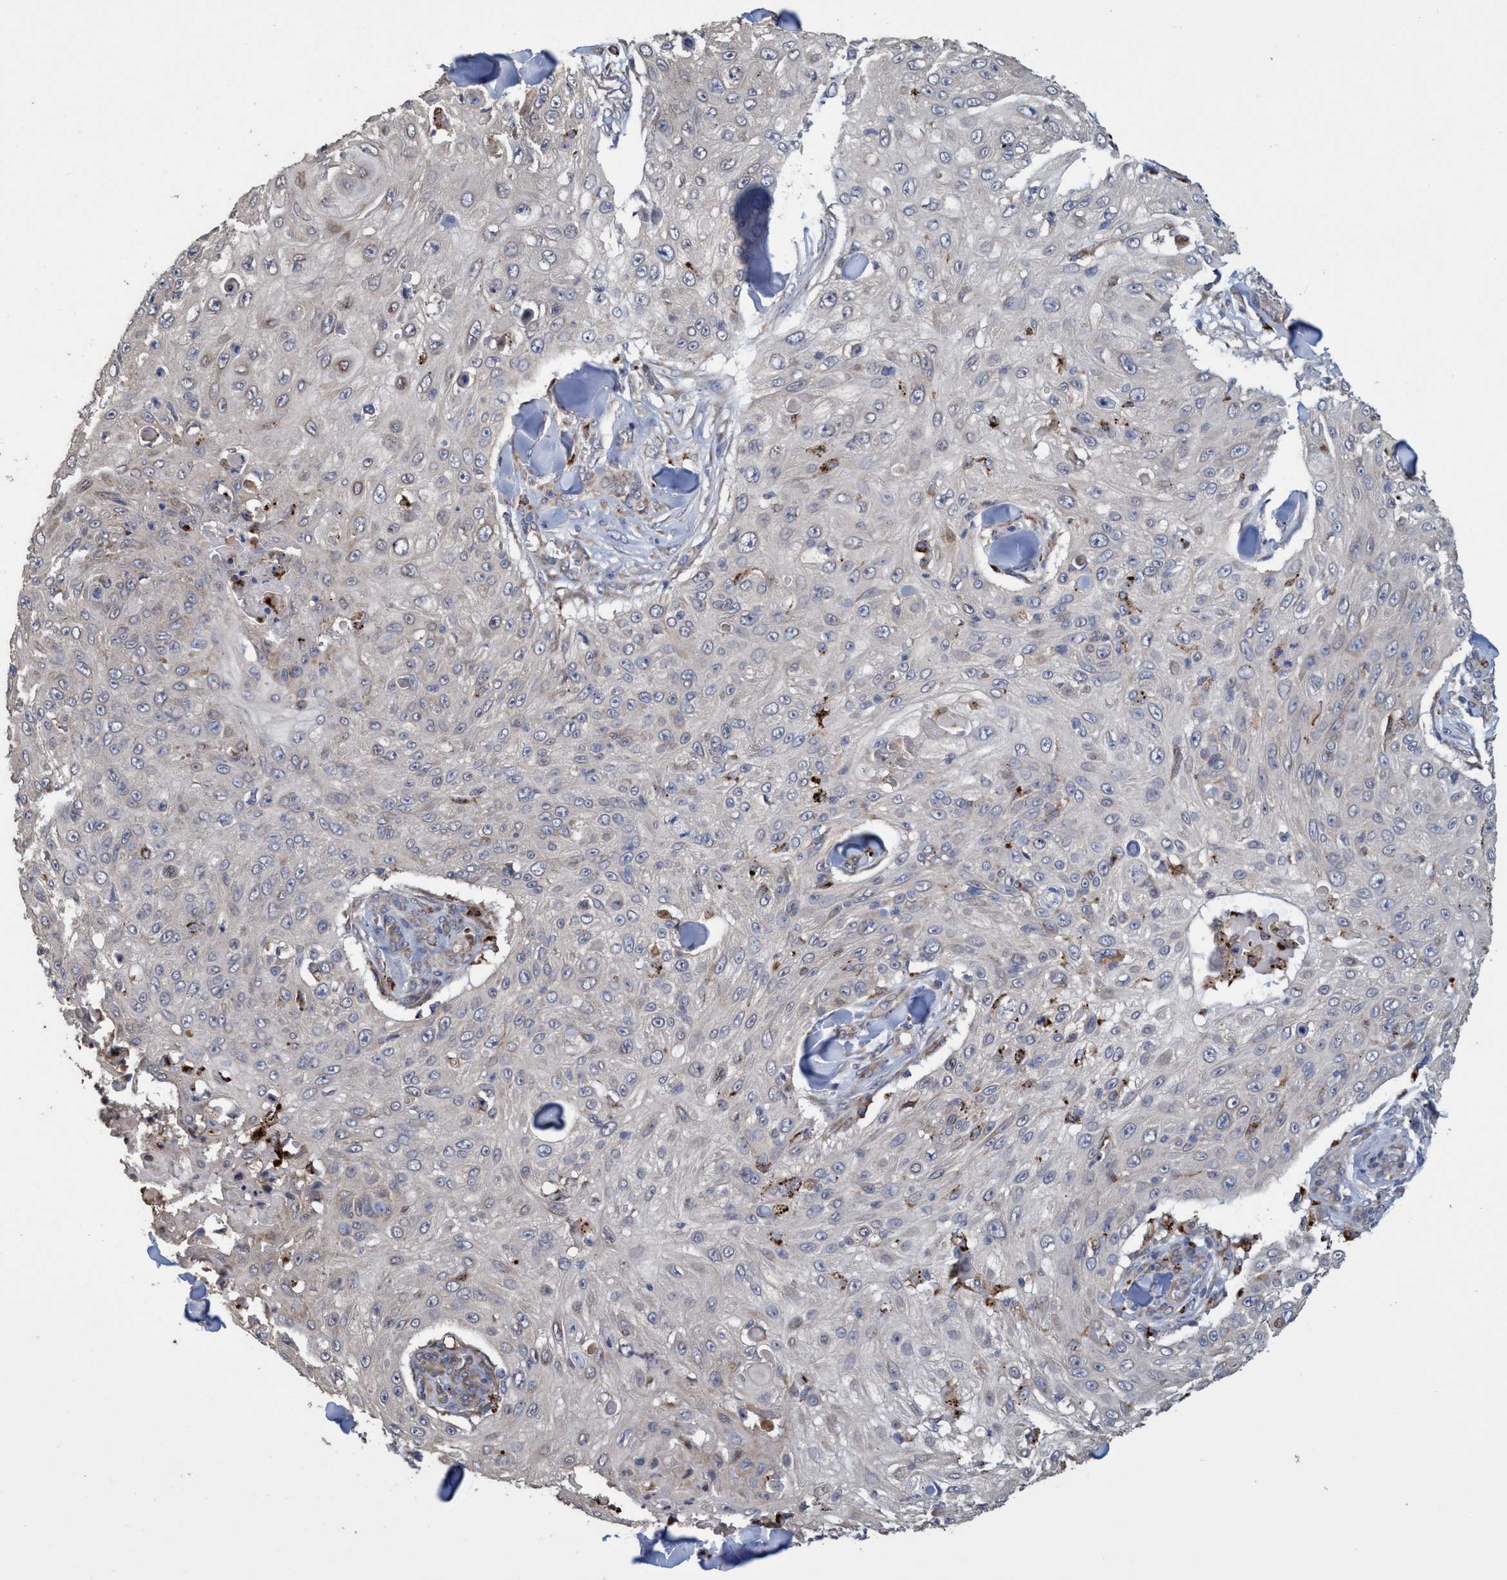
{"staining": {"intensity": "negative", "quantity": "none", "location": "none"}, "tissue": "skin cancer", "cell_type": "Tumor cells", "image_type": "cancer", "snomed": [{"axis": "morphology", "description": "Squamous cell carcinoma, NOS"}, {"axis": "topography", "description": "Skin"}], "caption": "A micrograph of human skin squamous cell carcinoma is negative for staining in tumor cells.", "gene": "BBS9", "patient": {"sex": "male", "age": 86}}